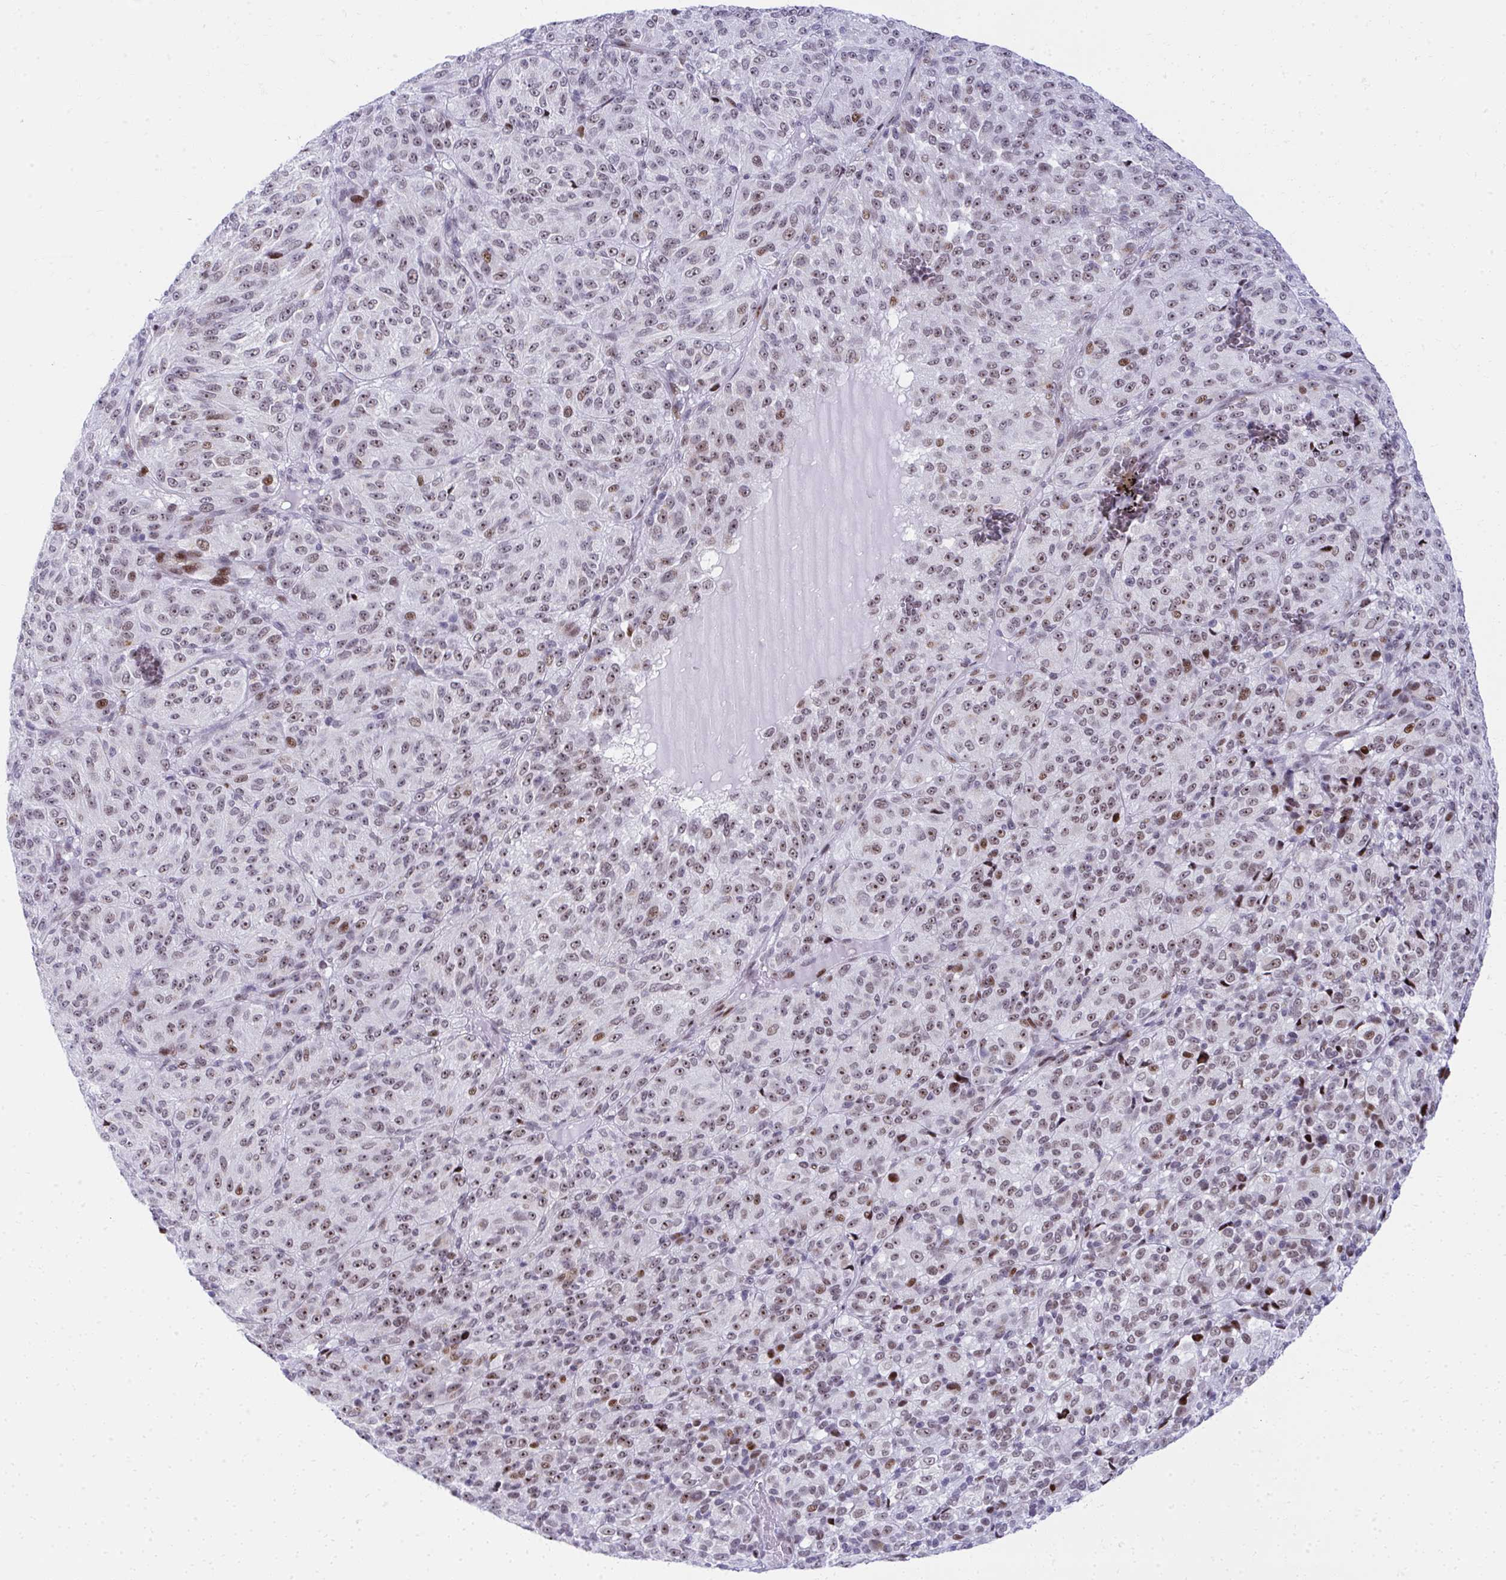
{"staining": {"intensity": "moderate", "quantity": ">75%", "location": "nuclear"}, "tissue": "melanoma", "cell_type": "Tumor cells", "image_type": "cancer", "snomed": [{"axis": "morphology", "description": "Malignant melanoma, Metastatic site"}, {"axis": "topography", "description": "Brain"}], "caption": "Malignant melanoma (metastatic site) stained with IHC shows moderate nuclear expression in approximately >75% of tumor cells.", "gene": "GLDN", "patient": {"sex": "female", "age": 56}}